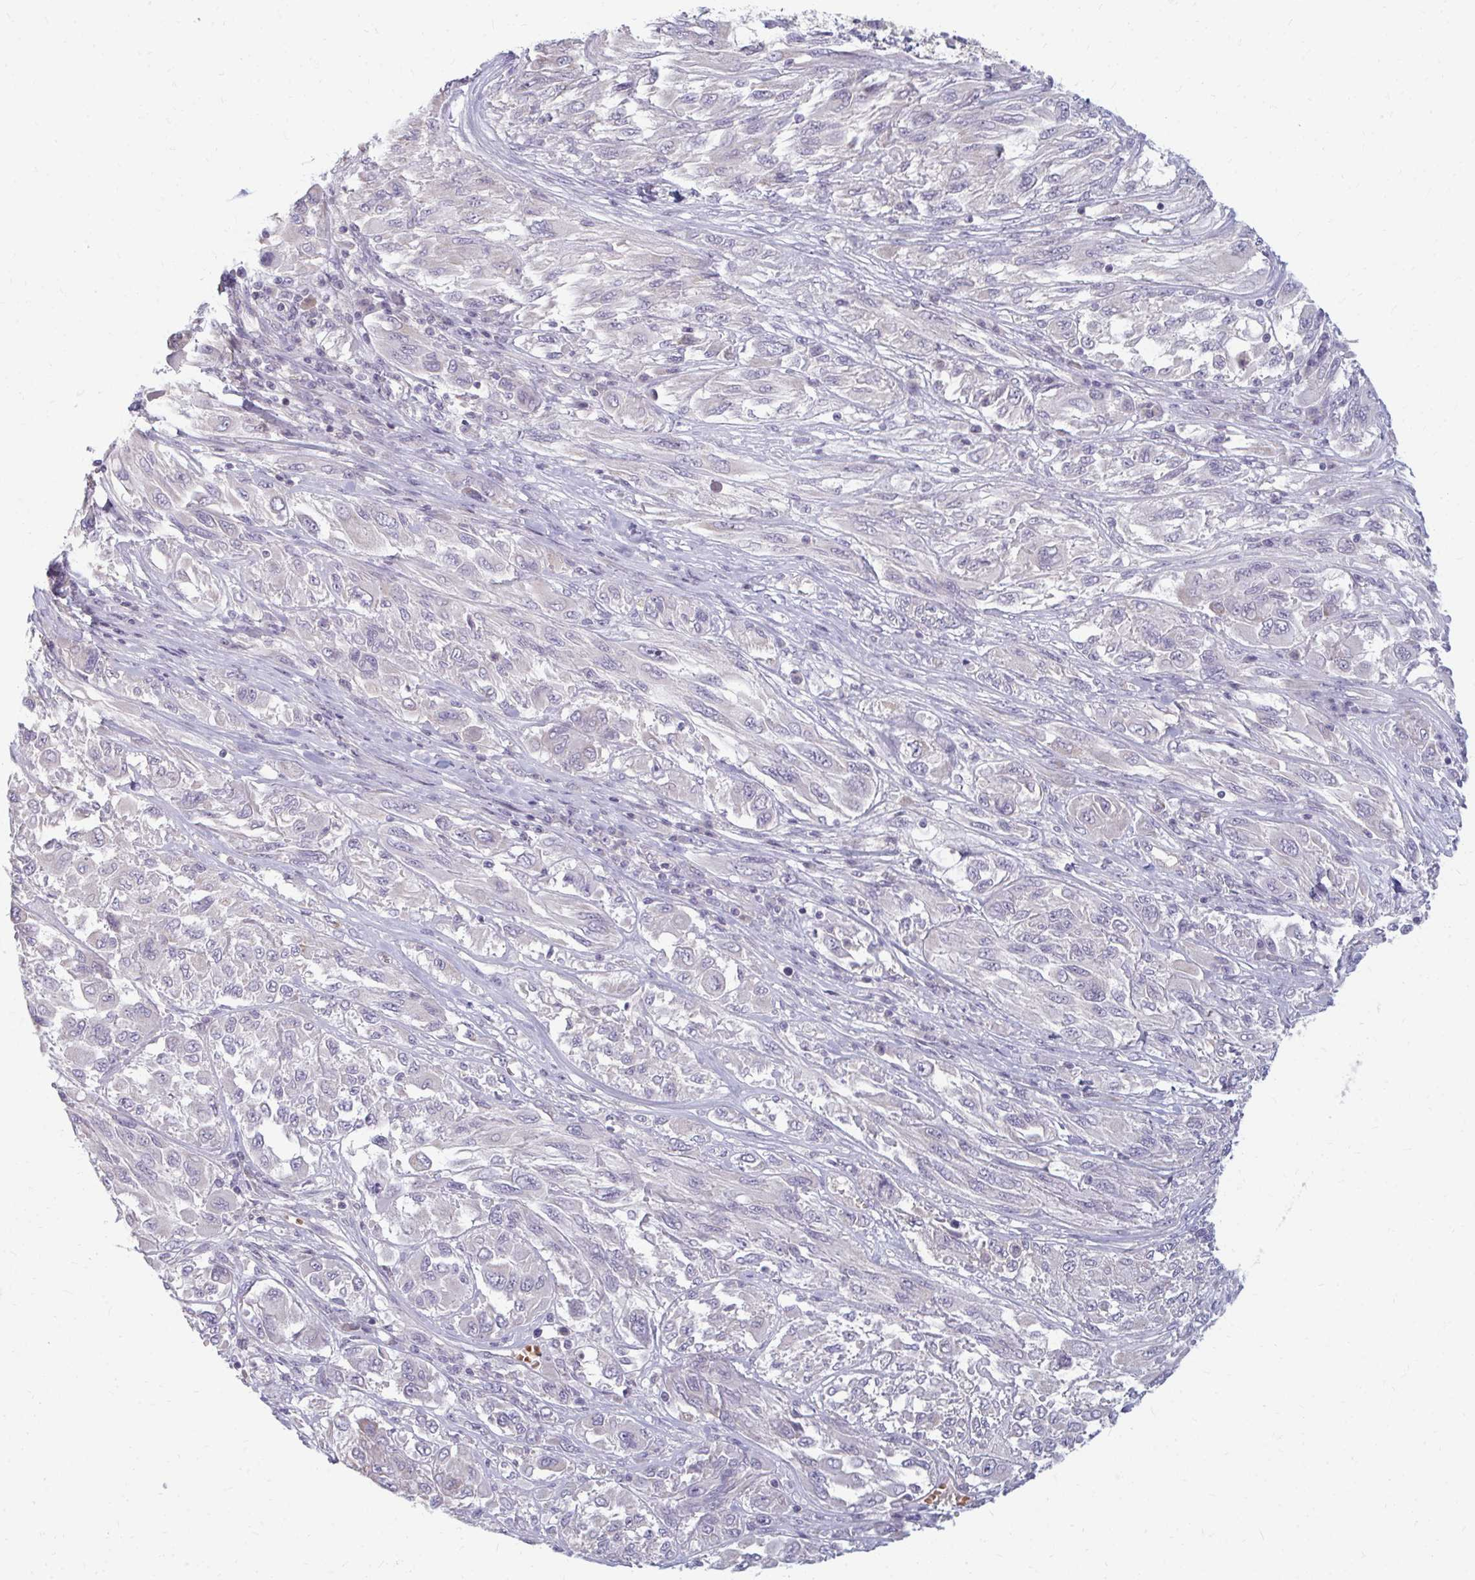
{"staining": {"intensity": "negative", "quantity": "none", "location": "none"}, "tissue": "melanoma", "cell_type": "Tumor cells", "image_type": "cancer", "snomed": [{"axis": "morphology", "description": "Malignant melanoma, NOS"}, {"axis": "topography", "description": "Skin"}], "caption": "Immunohistochemical staining of human melanoma displays no significant staining in tumor cells.", "gene": "RAB33A", "patient": {"sex": "female", "age": 91}}